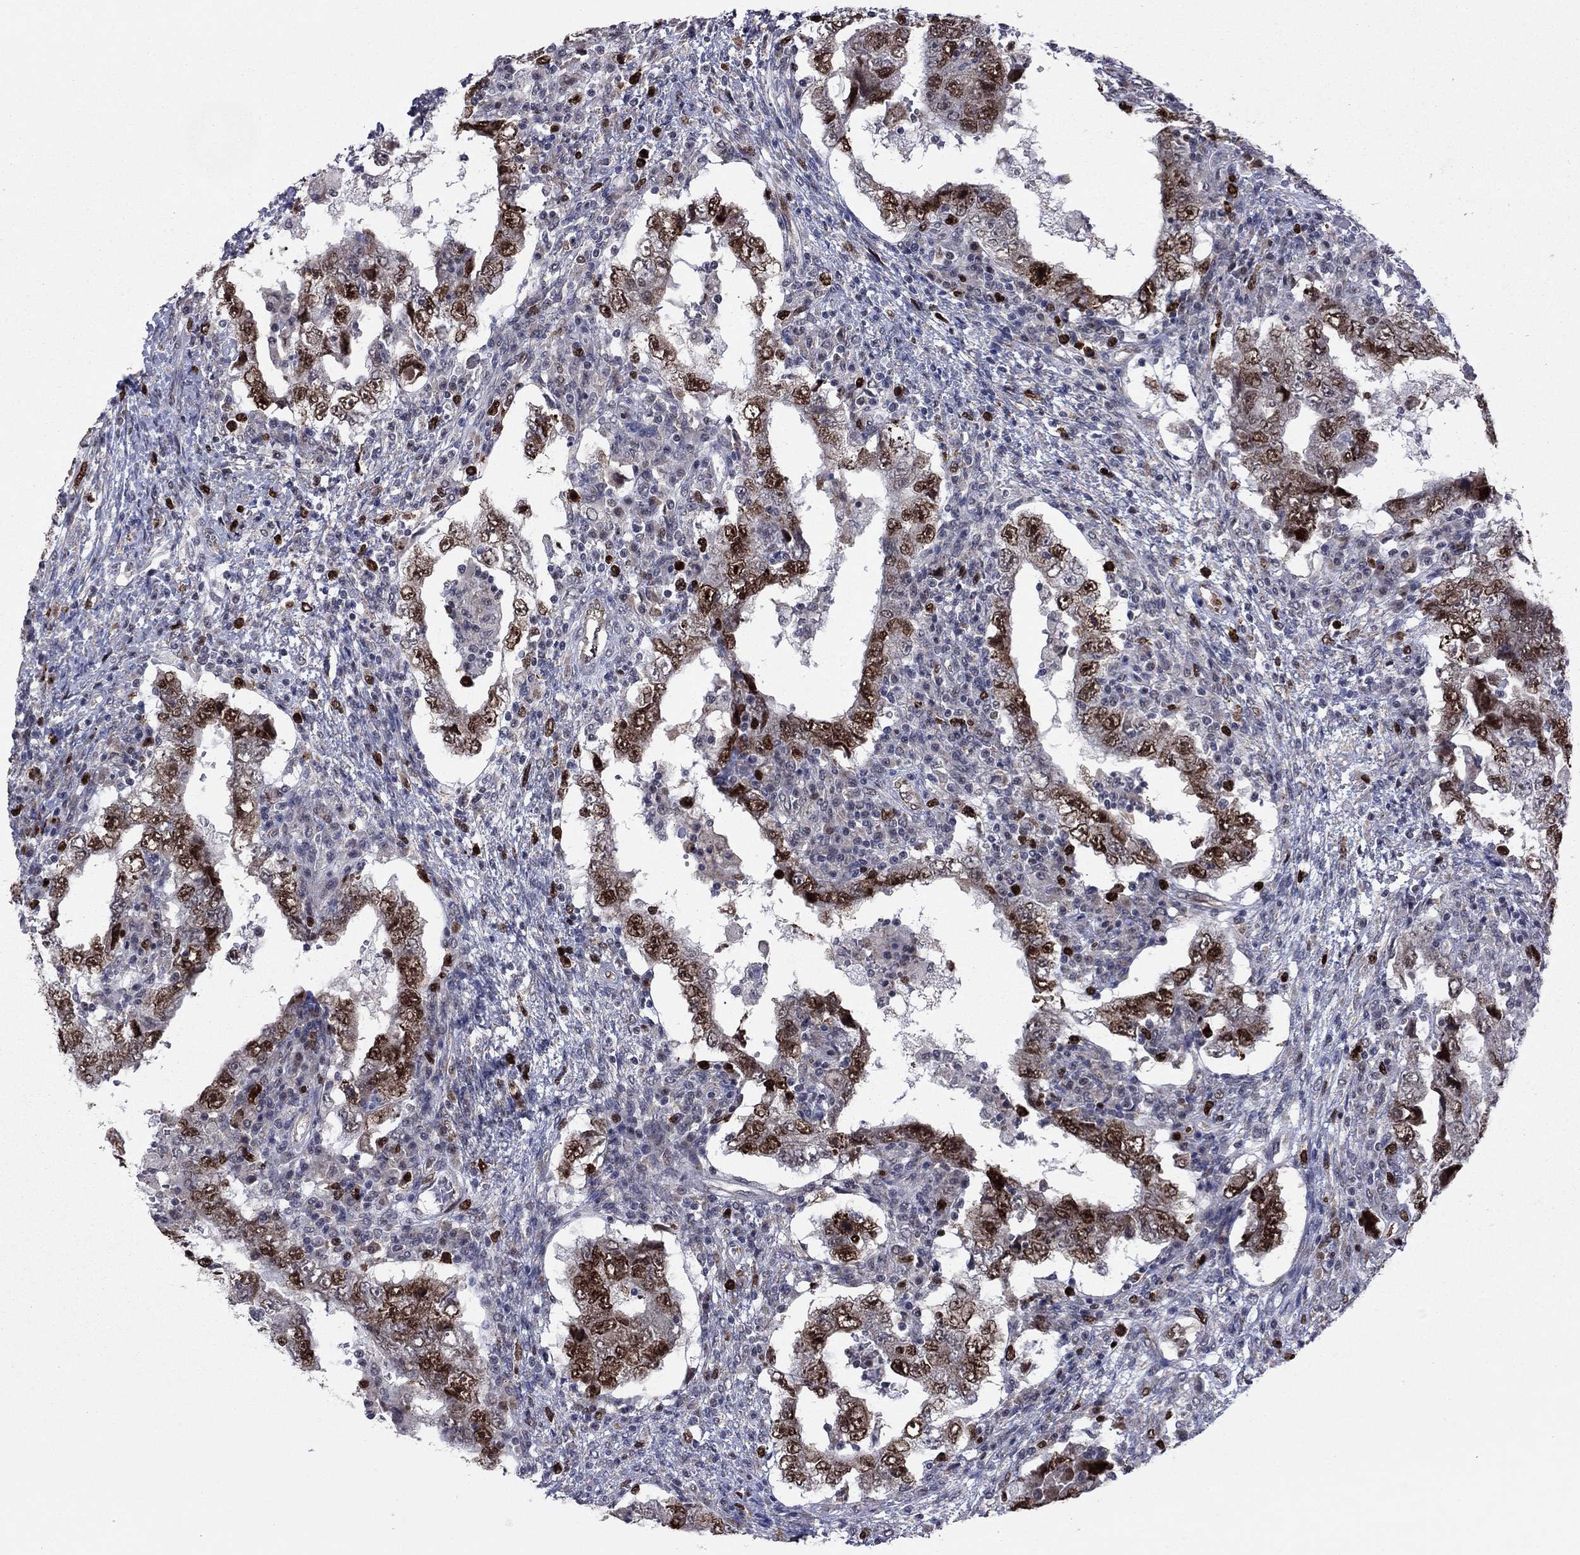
{"staining": {"intensity": "strong", "quantity": "25%-75%", "location": "nuclear"}, "tissue": "testis cancer", "cell_type": "Tumor cells", "image_type": "cancer", "snomed": [{"axis": "morphology", "description": "Carcinoma, Embryonal, NOS"}, {"axis": "topography", "description": "Testis"}], "caption": "Brown immunohistochemical staining in human testis cancer (embryonal carcinoma) exhibits strong nuclear positivity in approximately 25%-75% of tumor cells.", "gene": "CDCA5", "patient": {"sex": "male", "age": 26}}